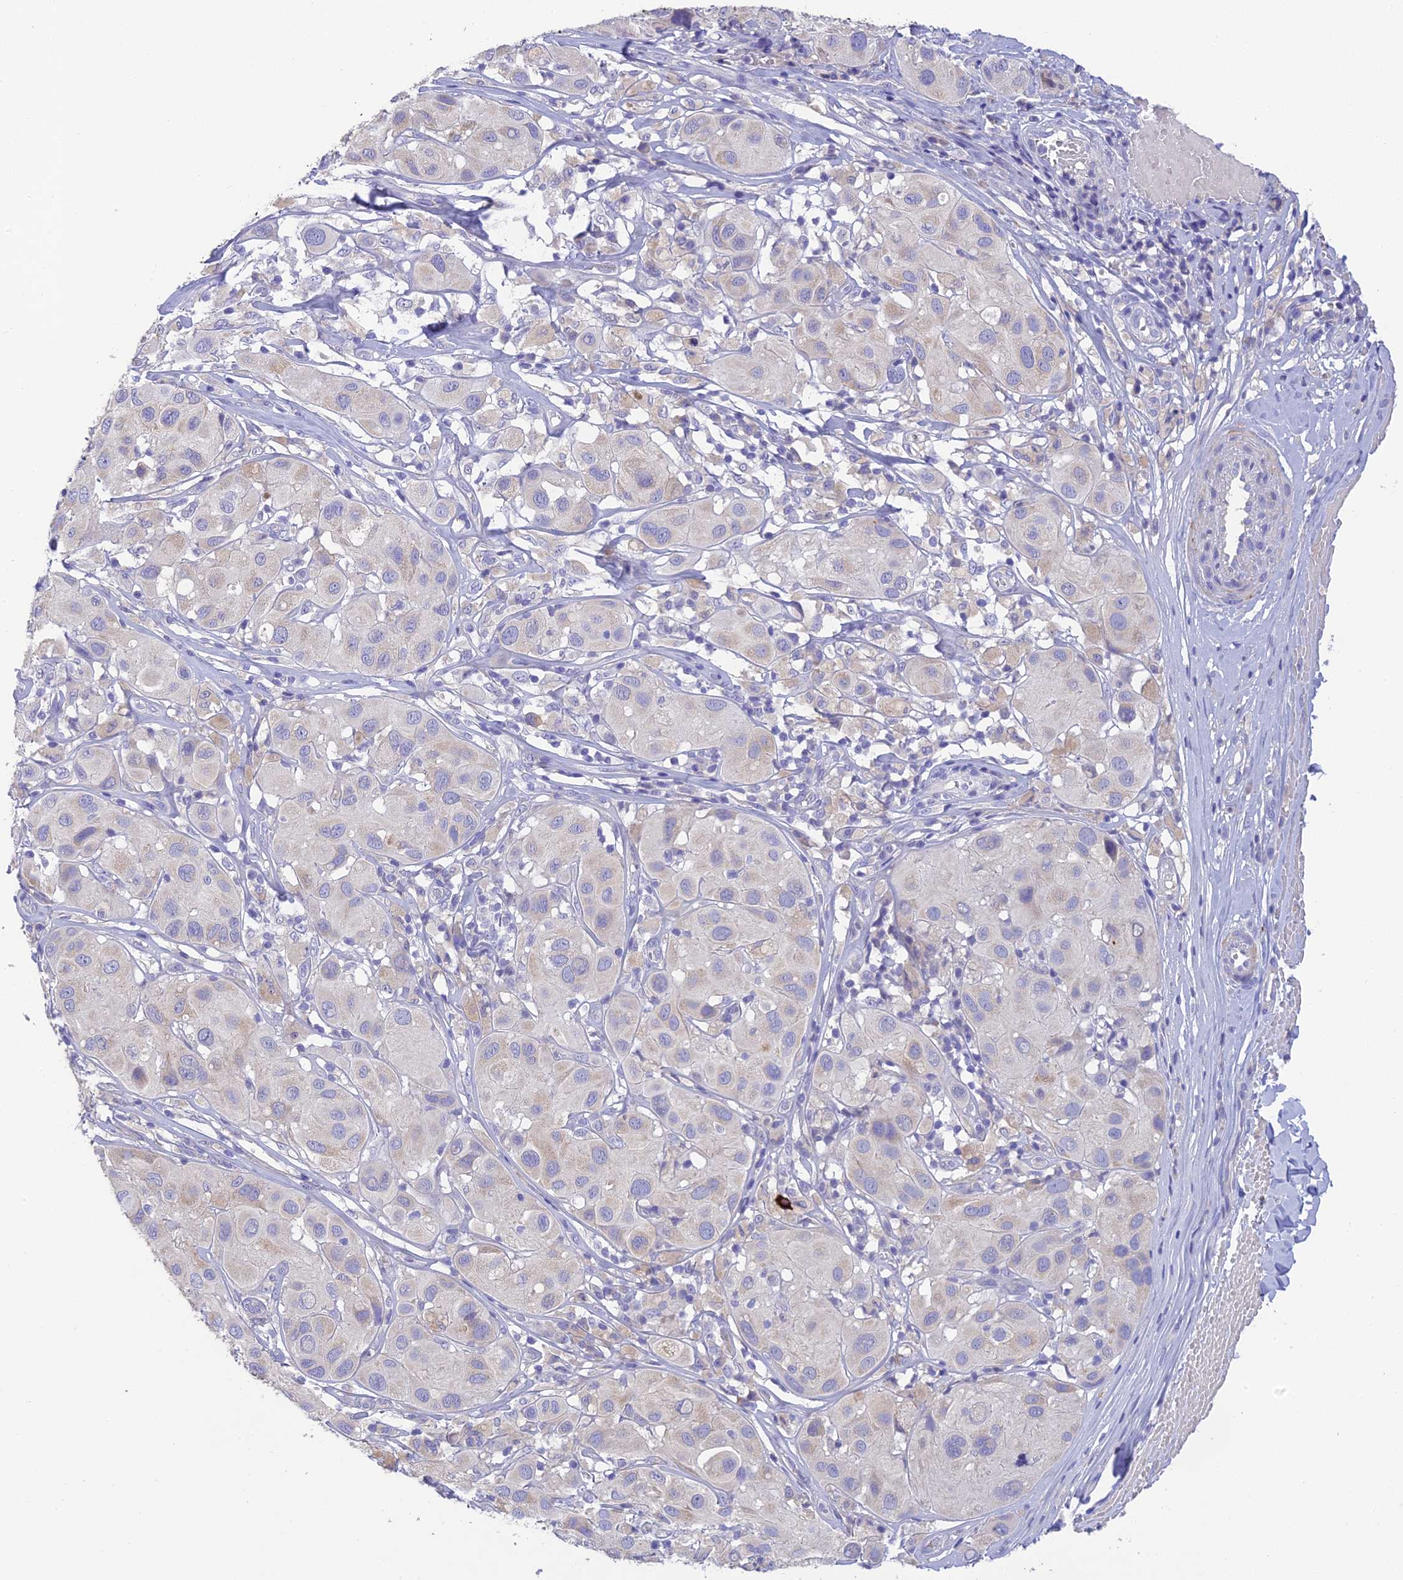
{"staining": {"intensity": "negative", "quantity": "none", "location": "none"}, "tissue": "melanoma", "cell_type": "Tumor cells", "image_type": "cancer", "snomed": [{"axis": "morphology", "description": "Malignant melanoma, Metastatic site"}, {"axis": "topography", "description": "Skin"}], "caption": "Histopathology image shows no significant protein expression in tumor cells of melanoma.", "gene": "HSD17B2", "patient": {"sex": "male", "age": 41}}